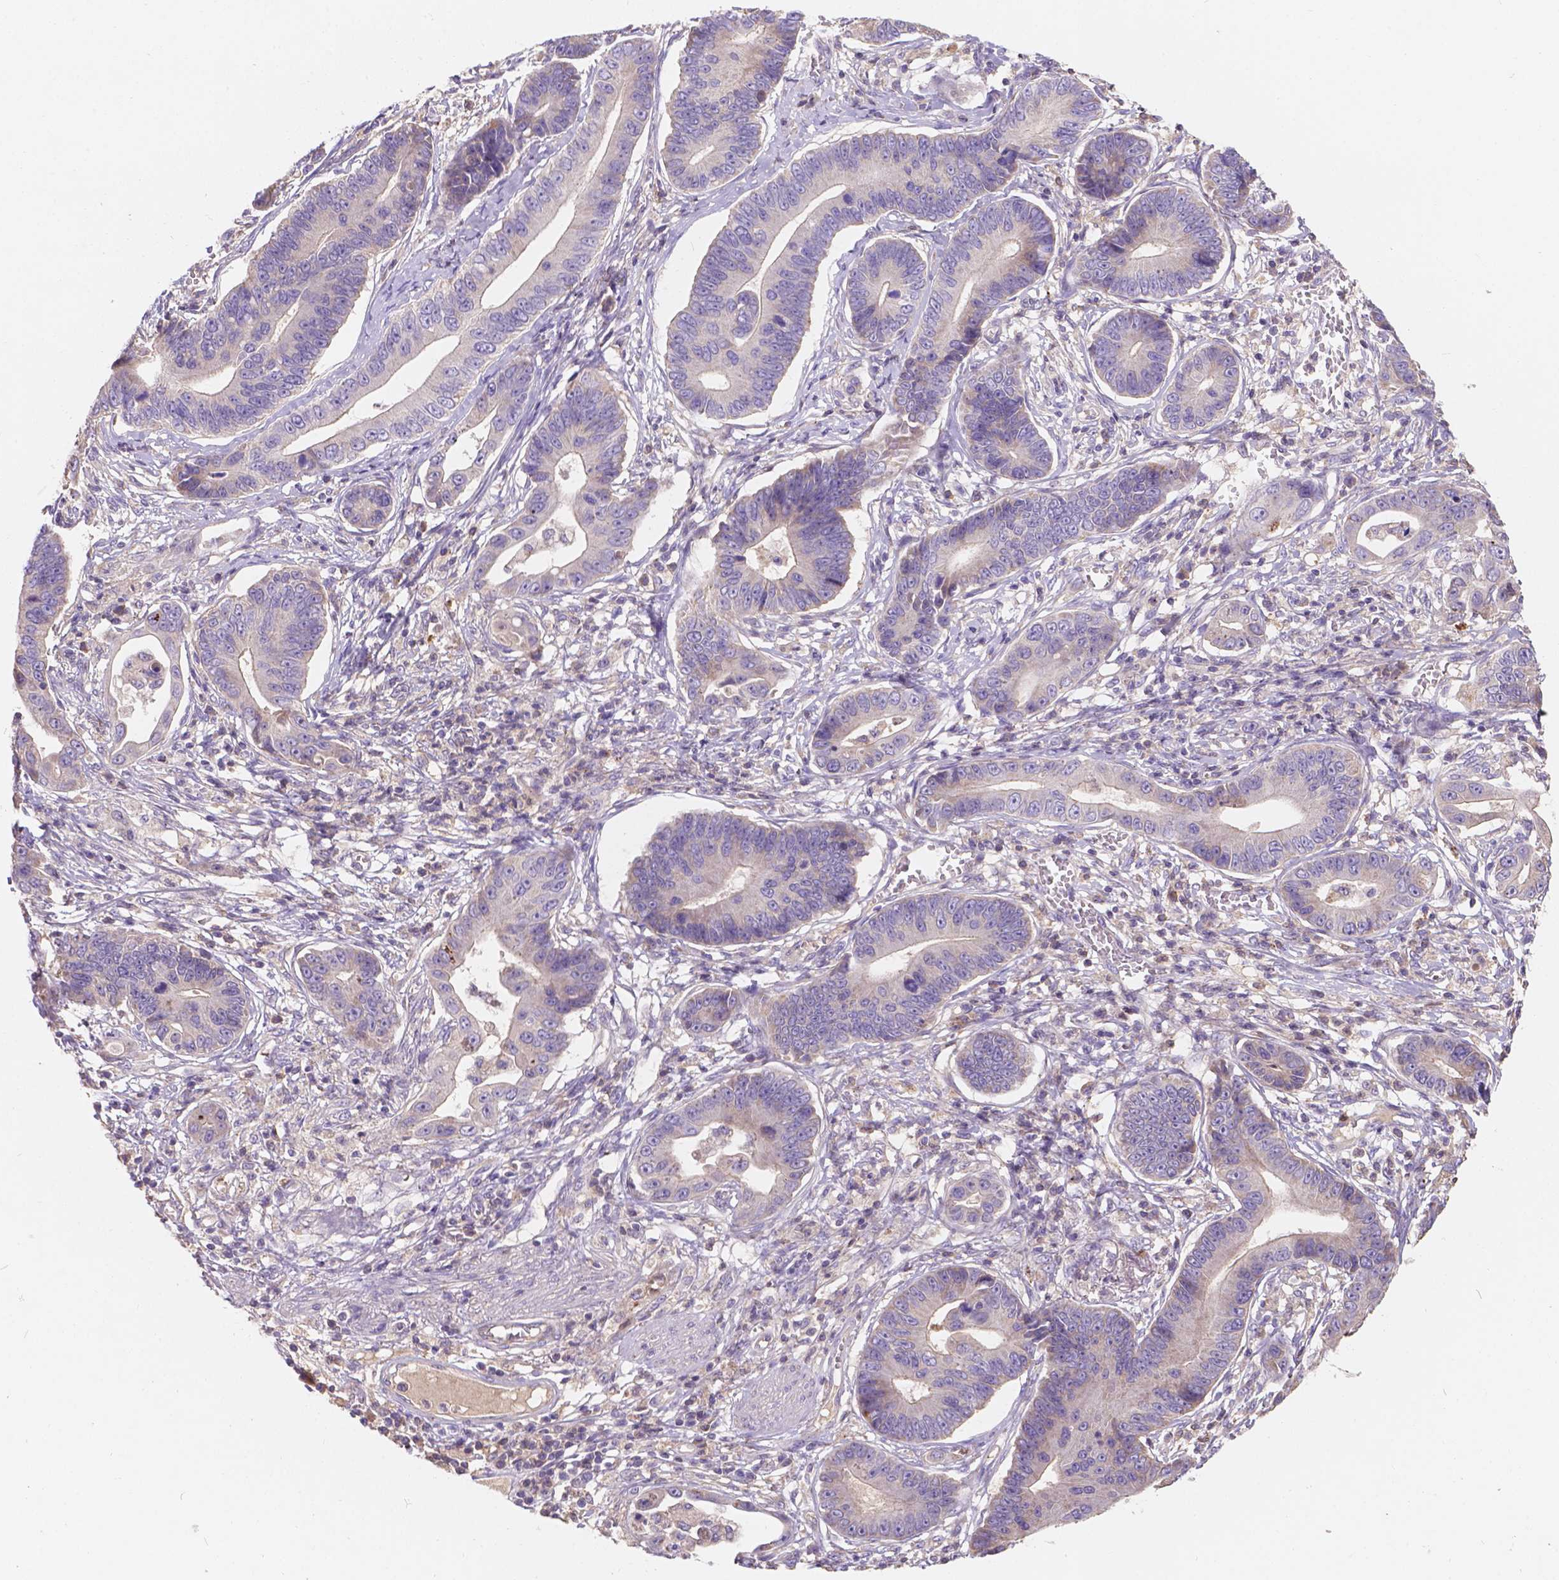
{"staining": {"intensity": "moderate", "quantity": "25%-75%", "location": "cytoplasmic/membranous"}, "tissue": "stomach cancer", "cell_type": "Tumor cells", "image_type": "cancer", "snomed": [{"axis": "morphology", "description": "Adenocarcinoma, NOS"}, {"axis": "topography", "description": "Stomach"}], "caption": "Stomach adenocarcinoma tissue displays moderate cytoplasmic/membranous positivity in approximately 25%-75% of tumor cells Using DAB (brown) and hematoxylin (blue) stains, captured at high magnification using brightfield microscopy.", "gene": "CDK10", "patient": {"sex": "male", "age": 84}}